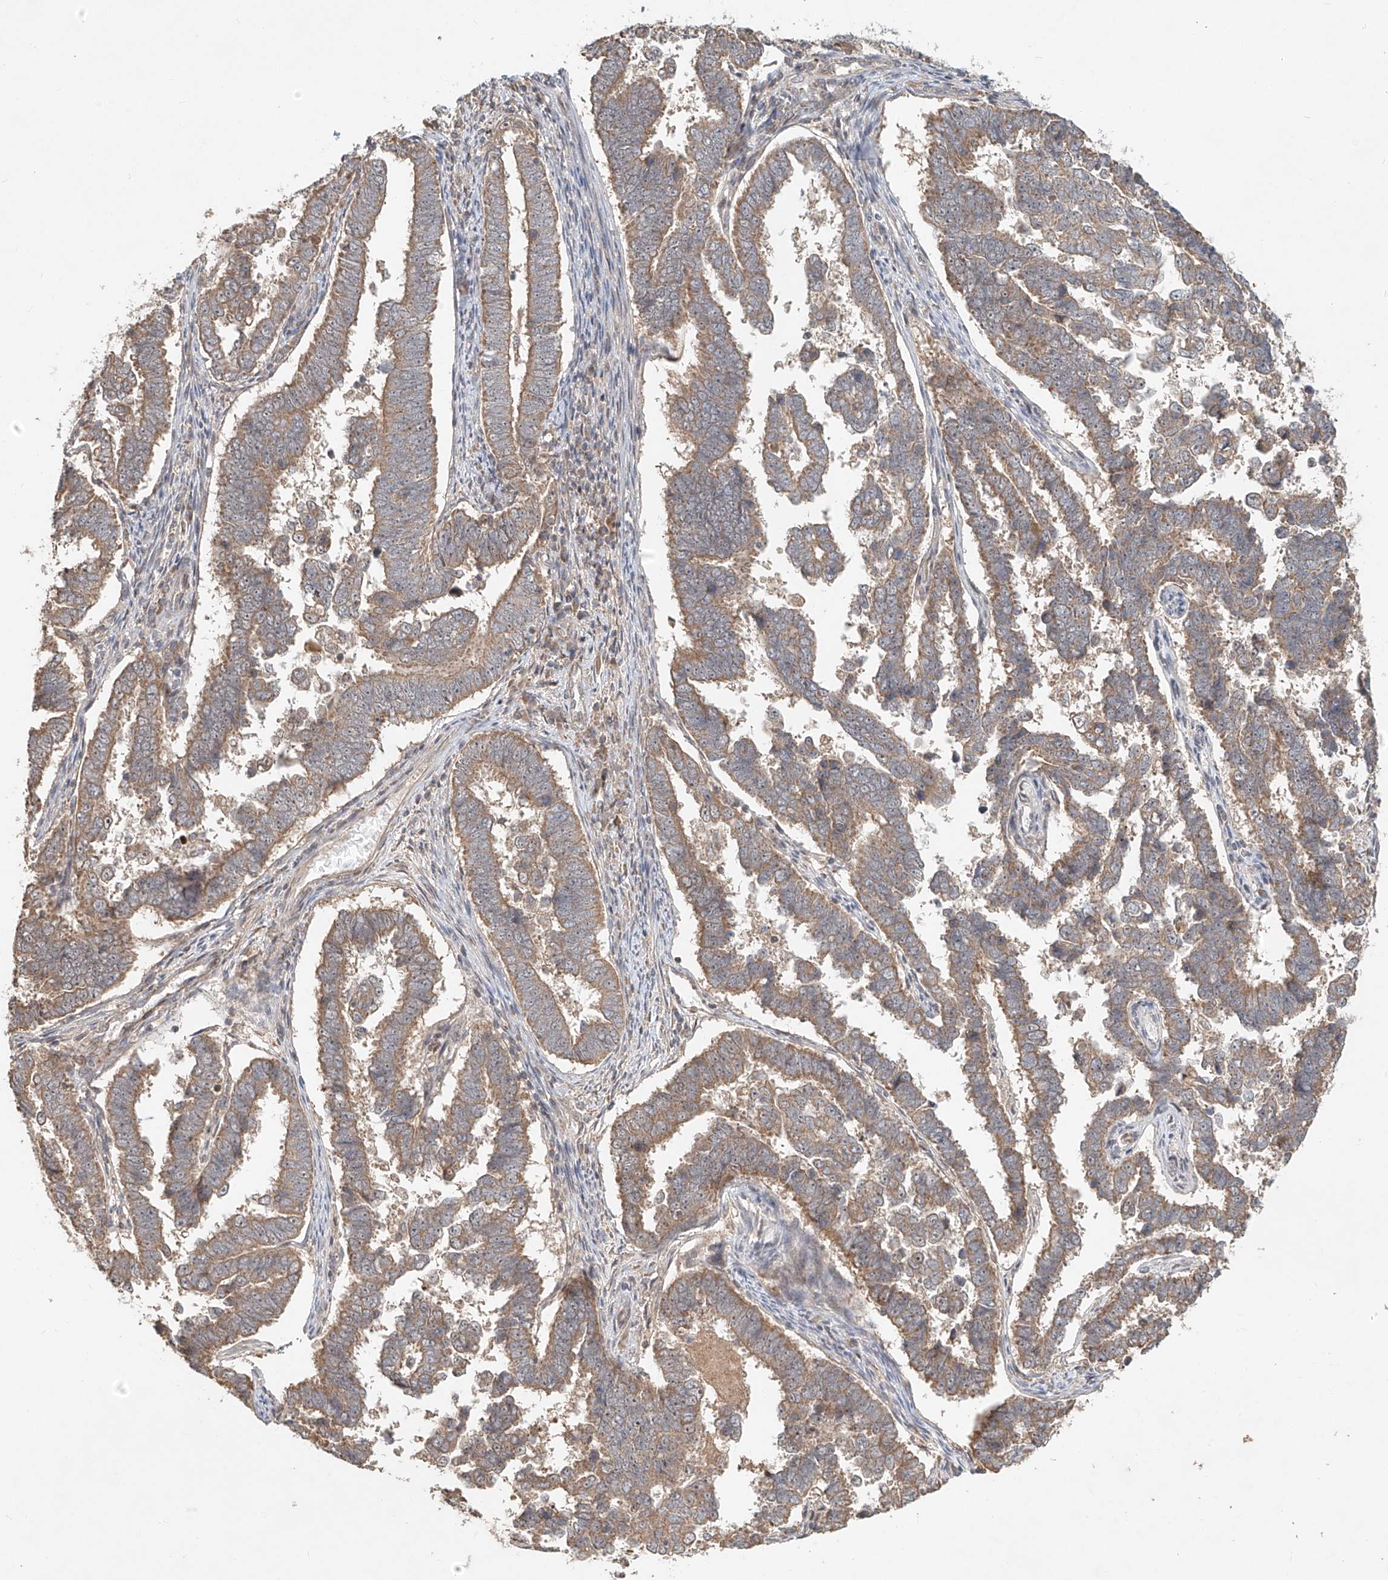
{"staining": {"intensity": "weak", "quantity": ">75%", "location": "cytoplasmic/membranous"}, "tissue": "endometrial cancer", "cell_type": "Tumor cells", "image_type": "cancer", "snomed": [{"axis": "morphology", "description": "Adenocarcinoma, NOS"}, {"axis": "topography", "description": "Endometrium"}], "caption": "Weak cytoplasmic/membranous expression for a protein is appreciated in about >75% of tumor cells of adenocarcinoma (endometrial) using immunohistochemistry.", "gene": "TMEM61", "patient": {"sex": "female", "age": 75}}